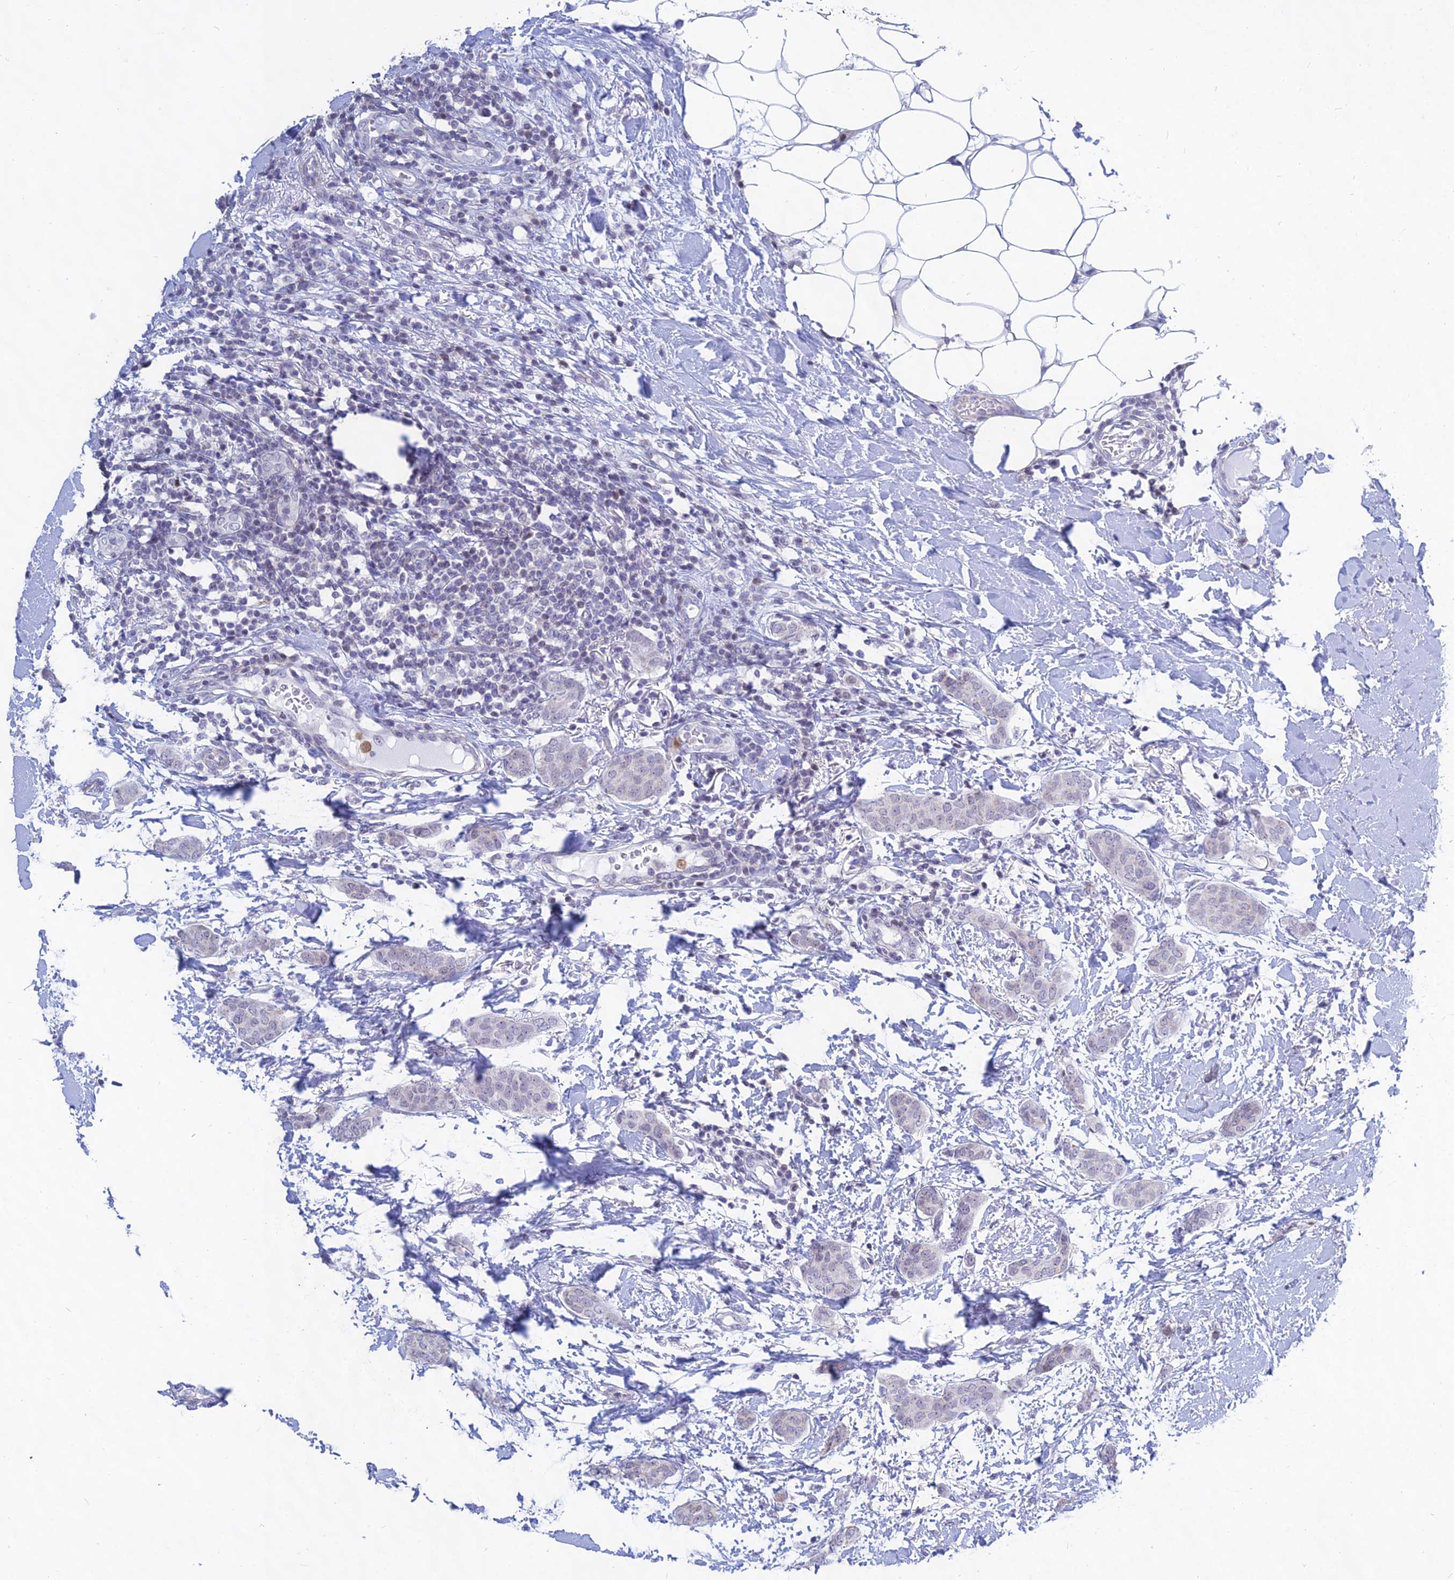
{"staining": {"intensity": "negative", "quantity": "none", "location": "none"}, "tissue": "breast cancer", "cell_type": "Tumor cells", "image_type": "cancer", "snomed": [{"axis": "morphology", "description": "Duct carcinoma"}, {"axis": "topography", "description": "Breast"}], "caption": "A photomicrograph of human intraductal carcinoma (breast) is negative for staining in tumor cells.", "gene": "KRR1", "patient": {"sex": "female", "age": 72}}